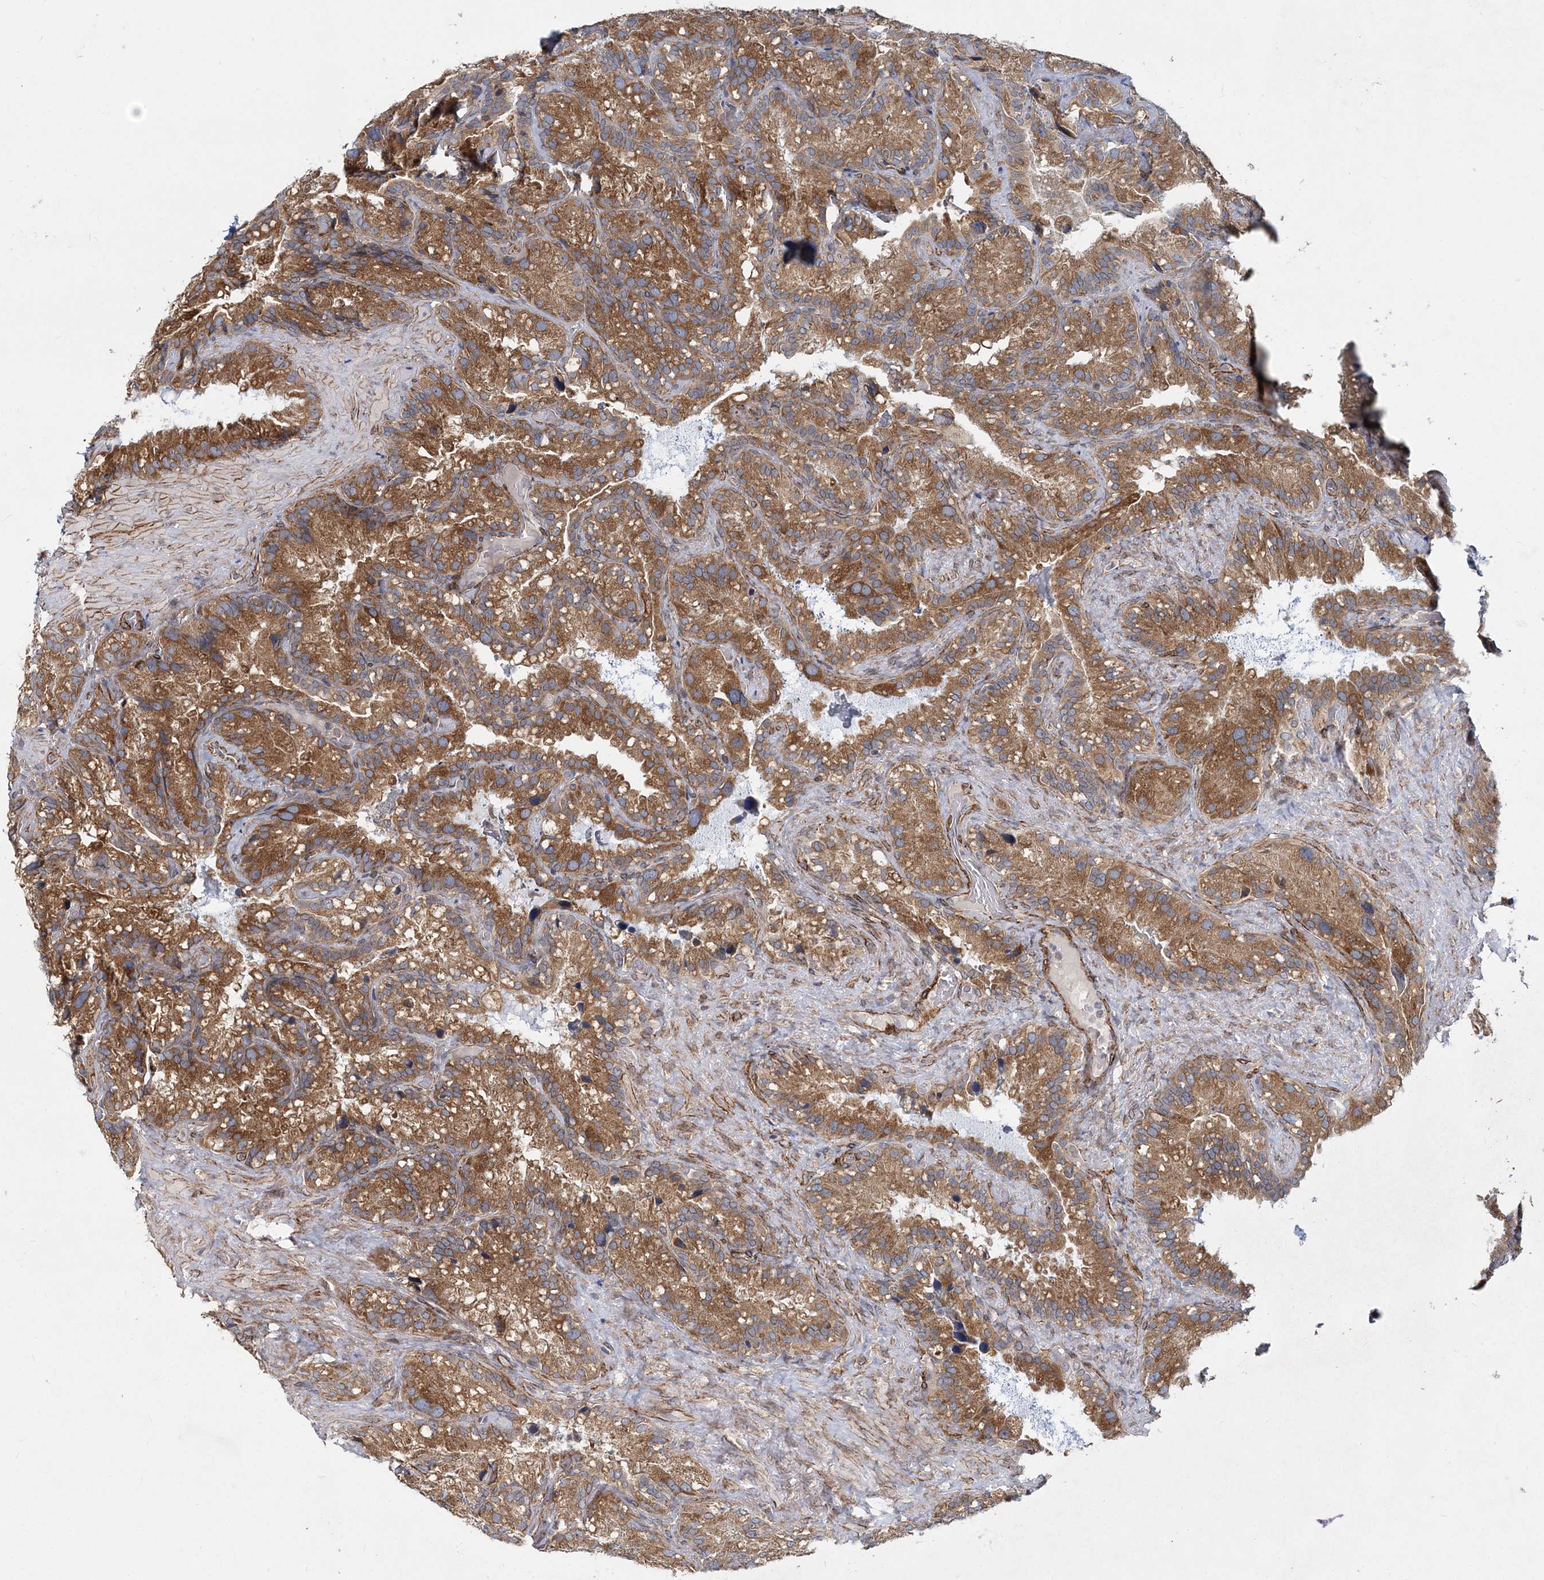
{"staining": {"intensity": "moderate", "quantity": ">75%", "location": "cytoplasmic/membranous"}, "tissue": "seminal vesicle", "cell_type": "Glandular cells", "image_type": "normal", "snomed": [{"axis": "morphology", "description": "Normal tissue, NOS"}, {"axis": "topography", "description": "Prostate"}, {"axis": "topography", "description": "Seminal veicle"}], "caption": "Glandular cells display medium levels of moderate cytoplasmic/membranous staining in approximately >75% of cells in unremarkable seminal vesicle. Nuclei are stained in blue.", "gene": "NBAS", "patient": {"sex": "male", "age": 68}}